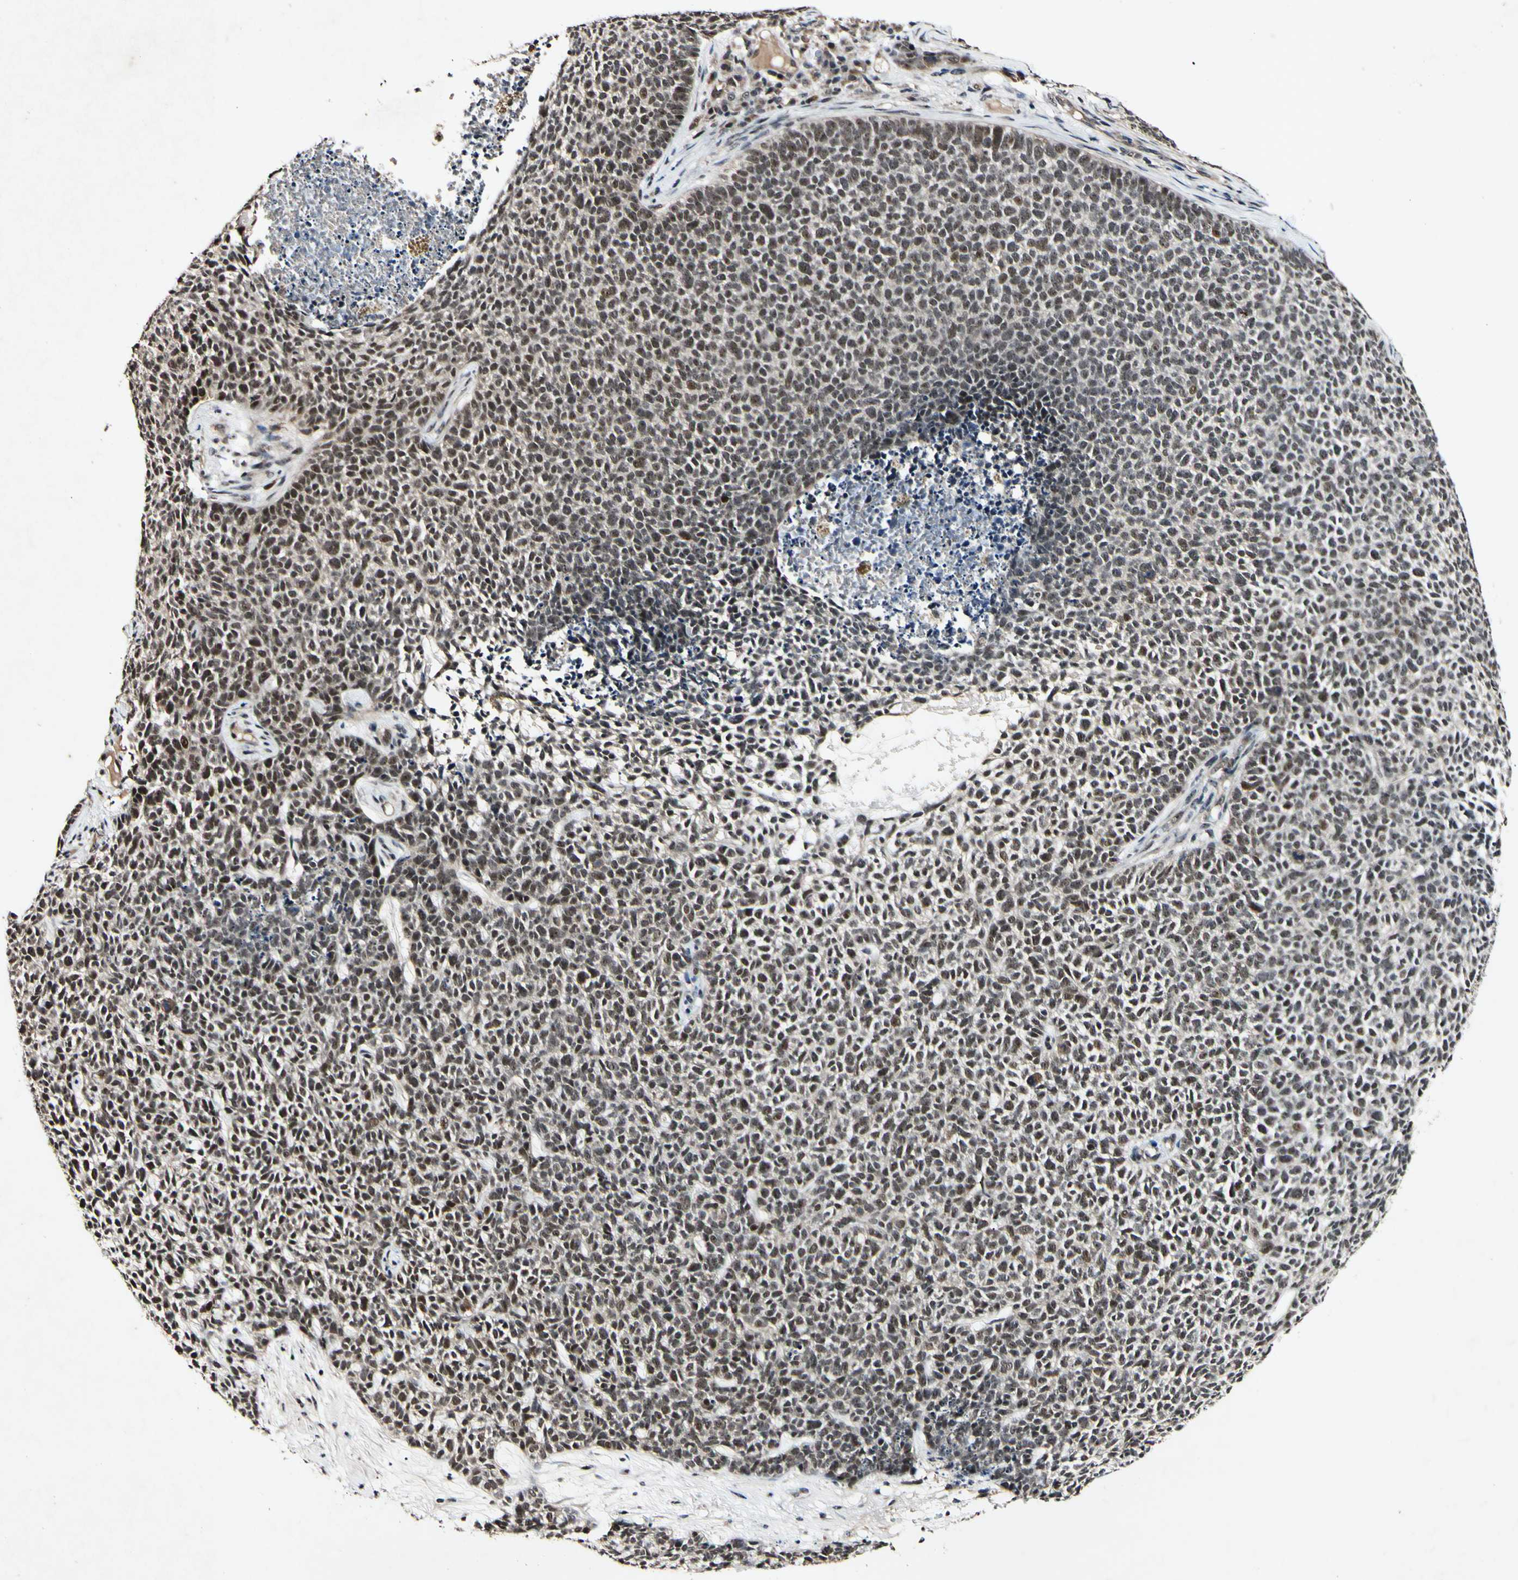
{"staining": {"intensity": "moderate", "quantity": "25%-75%", "location": "nuclear"}, "tissue": "skin cancer", "cell_type": "Tumor cells", "image_type": "cancer", "snomed": [{"axis": "morphology", "description": "Basal cell carcinoma"}, {"axis": "topography", "description": "Skin"}], "caption": "Moderate nuclear positivity is identified in approximately 25%-75% of tumor cells in basal cell carcinoma (skin).", "gene": "POLR2F", "patient": {"sex": "female", "age": 84}}